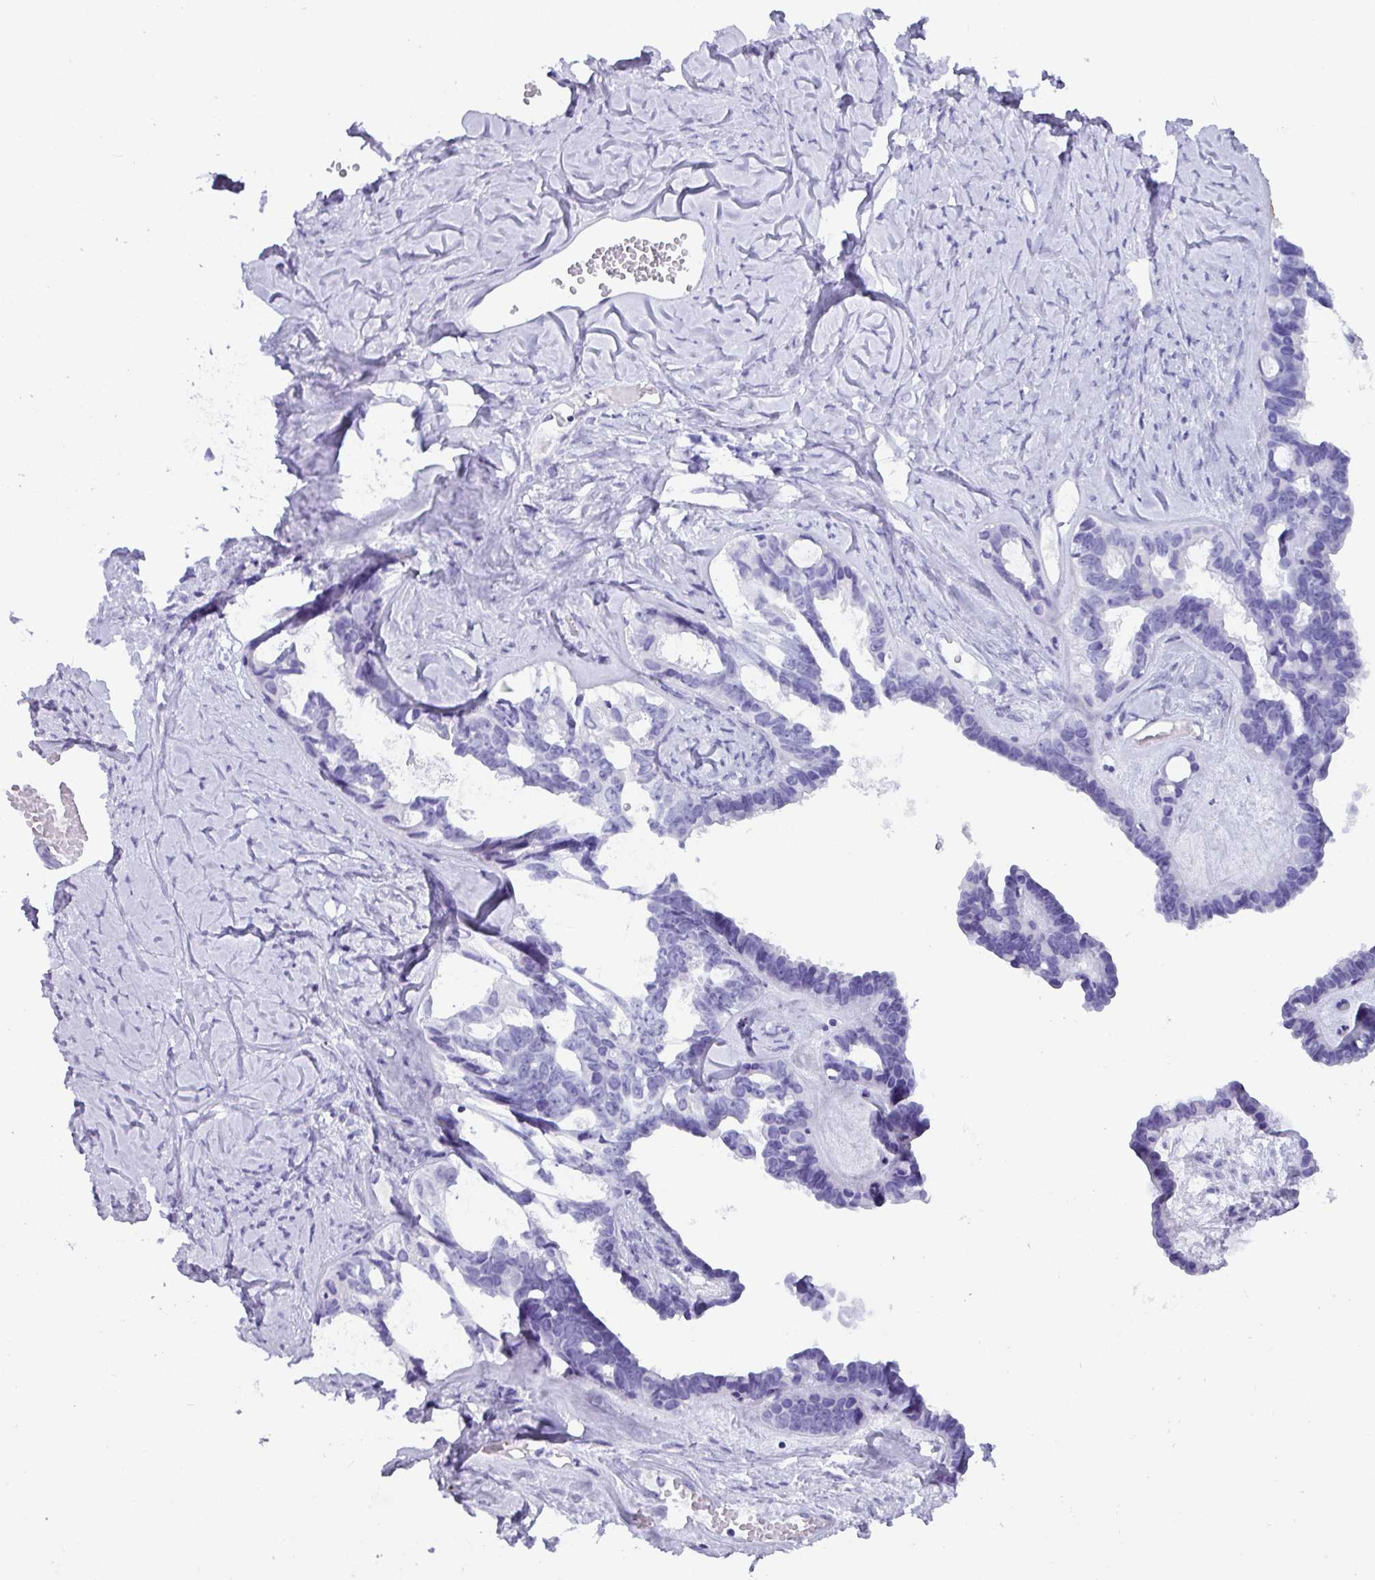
{"staining": {"intensity": "negative", "quantity": "none", "location": "none"}, "tissue": "ovarian cancer", "cell_type": "Tumor cells", "image_type": "cancer", "snomed": [{"axis": "morphology", "description": "Cystadenocarcinoma, serous, NOS"}, {"axis": "topography", "description": "Ovary"}], "caption": "IHC of serous cystadenocarcinoma (ovarian) demonstrates no staining in tumor cells.", "gene": "ZNF524", "patient": {"sex": "female", "age": 69}}